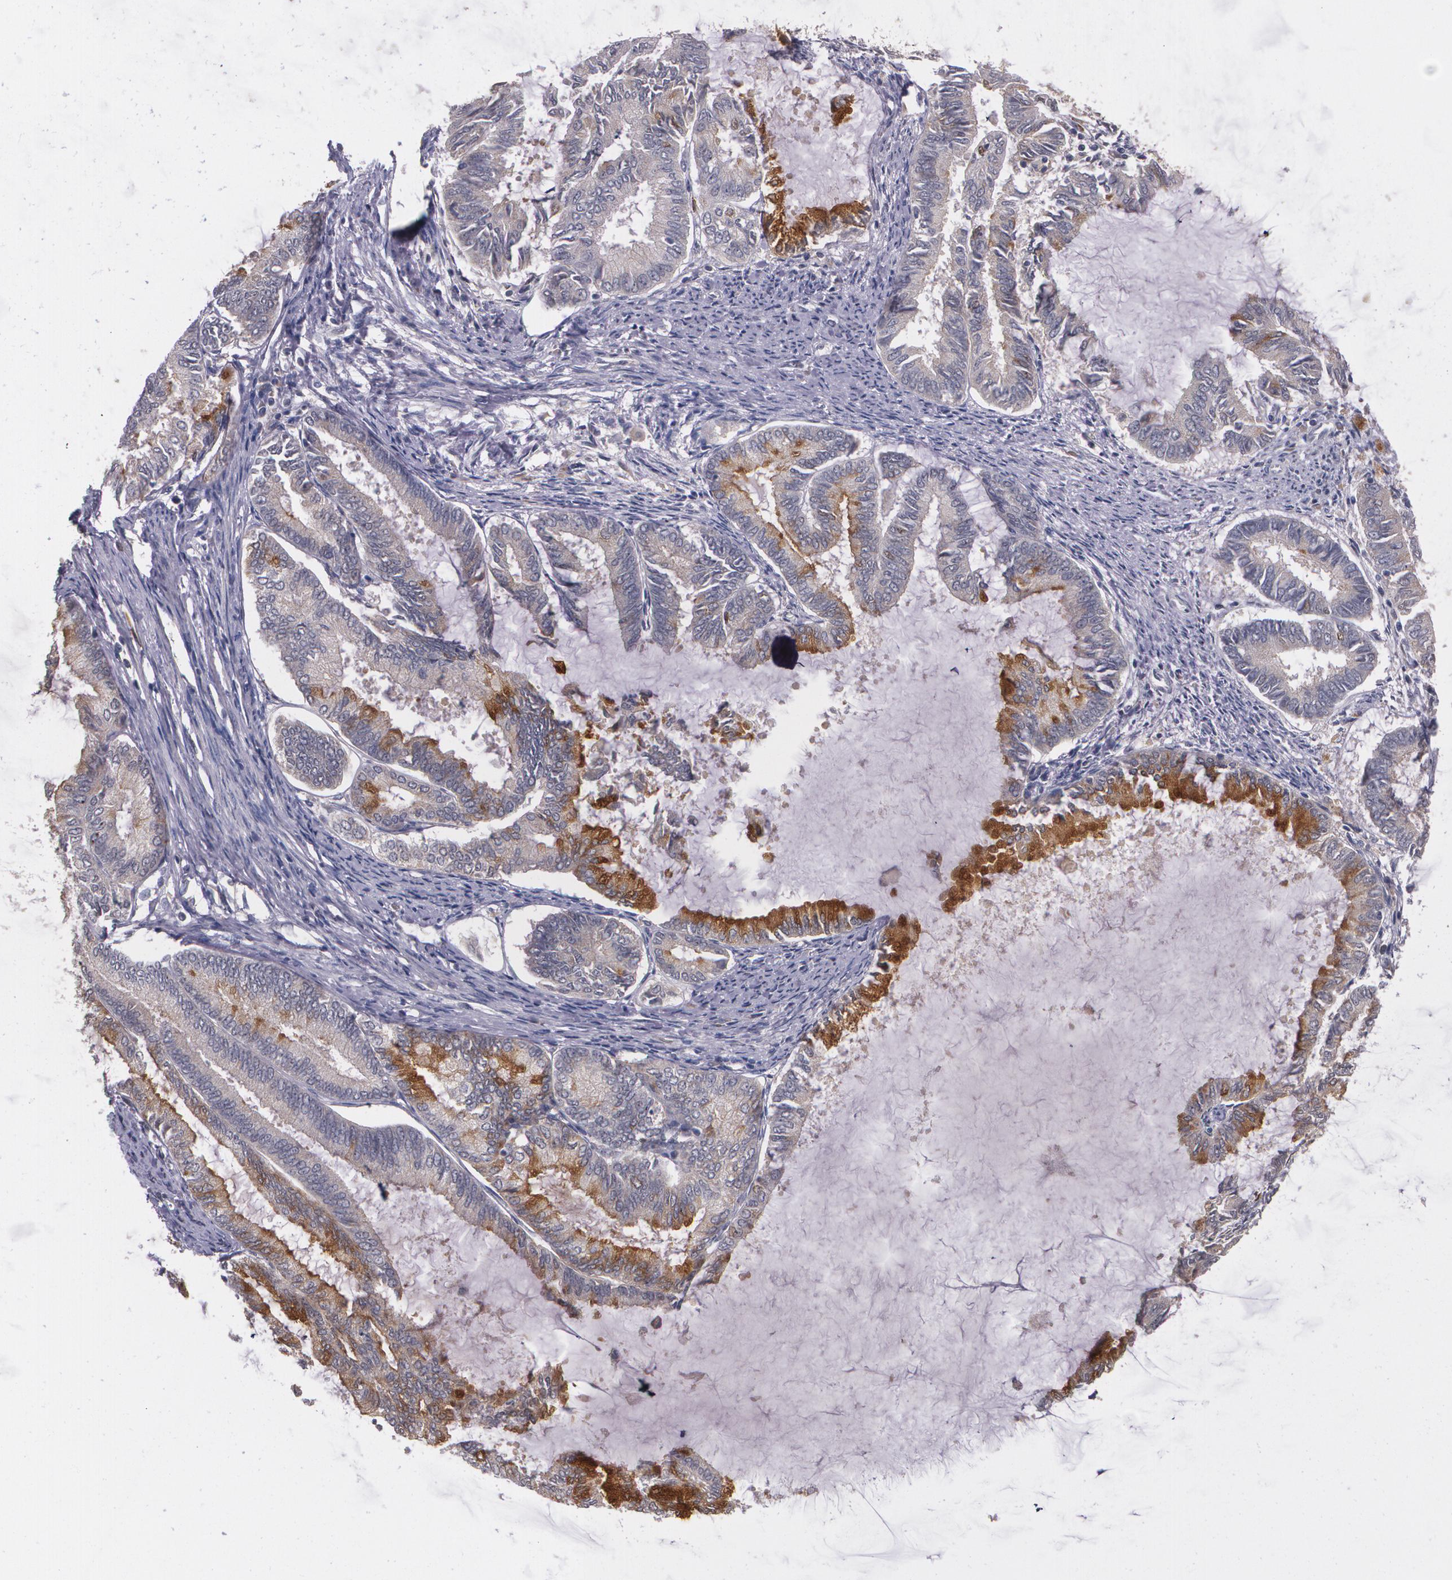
{"staining": {"intensity": "moderate", "quantity": "25%-75%", "location": "cytoplasmic/membranous"}, "tissue": "endometrial cancer", "cell_type": "Tumor cells", "image_type": "cancer", "snomed": [{"axis": "morphology", "description": "Adenocarcinoma, NOS"}, {"axis": "topography", "description": "Endometrium"}], "caption": "The photomicrograph exhibits a brown stain indicating the presence of a protein in the cytoplasmic/membranous of tumor cells in endometrial cancer (adenocarcinoma).", "gene": "IFNGR2", "patient": {"sex": "female", "age": 86}}